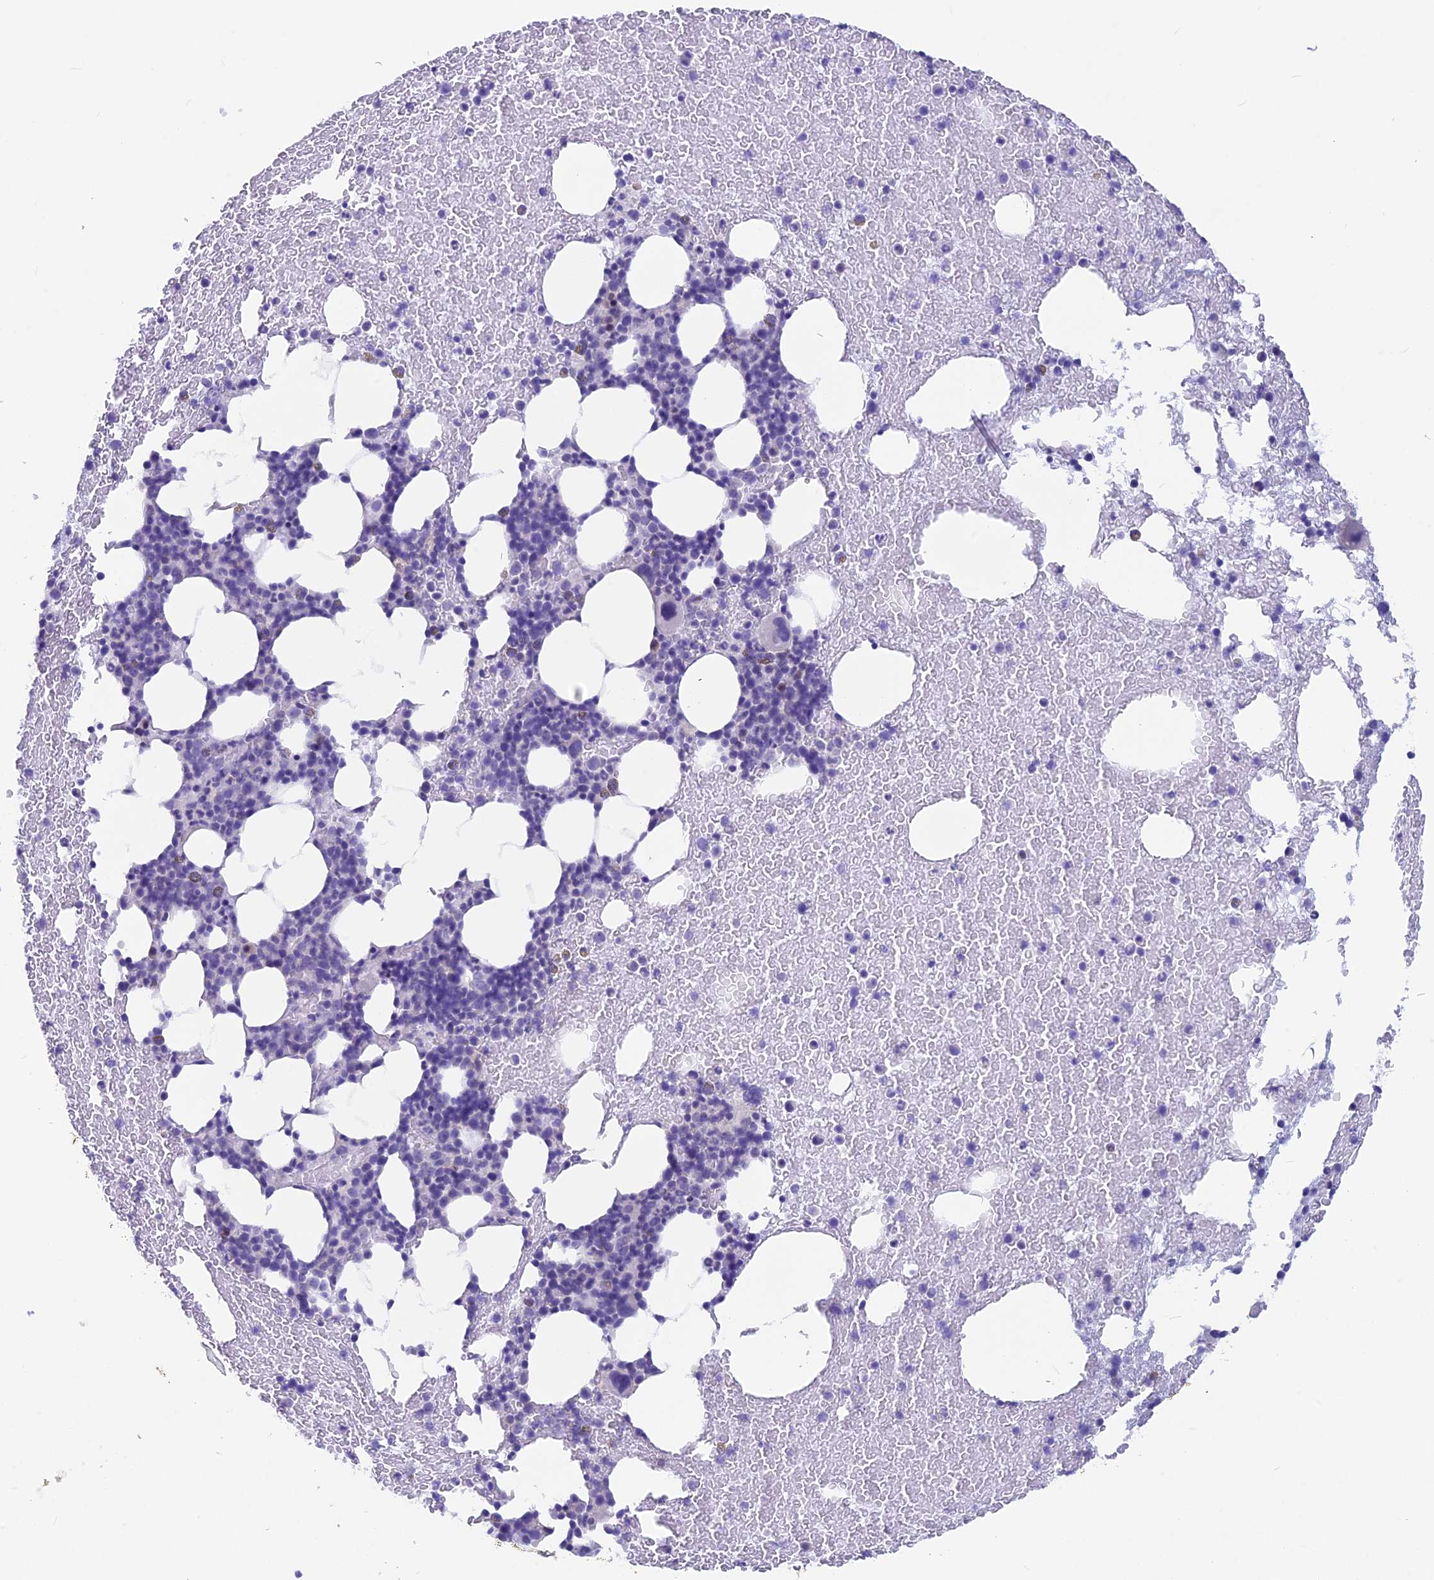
{"staining": {"intensity": "negative", "quantity": "none", "location": "none"}, "tissue": "bone marrow", "cell_type": "Hematopoietic cells", "image_type": "normal", "snomed": [{"axis": "morphology", "description": "Normal tissue, NOS"}, {"axis": "topography", "description": "Bone marrow"}], "caption": "Image shows no protein staining in hematopoietic cells of unremarkable bone marrow.", "gene": "SNTN", "patient": {"sex": "male", "age": 57}}